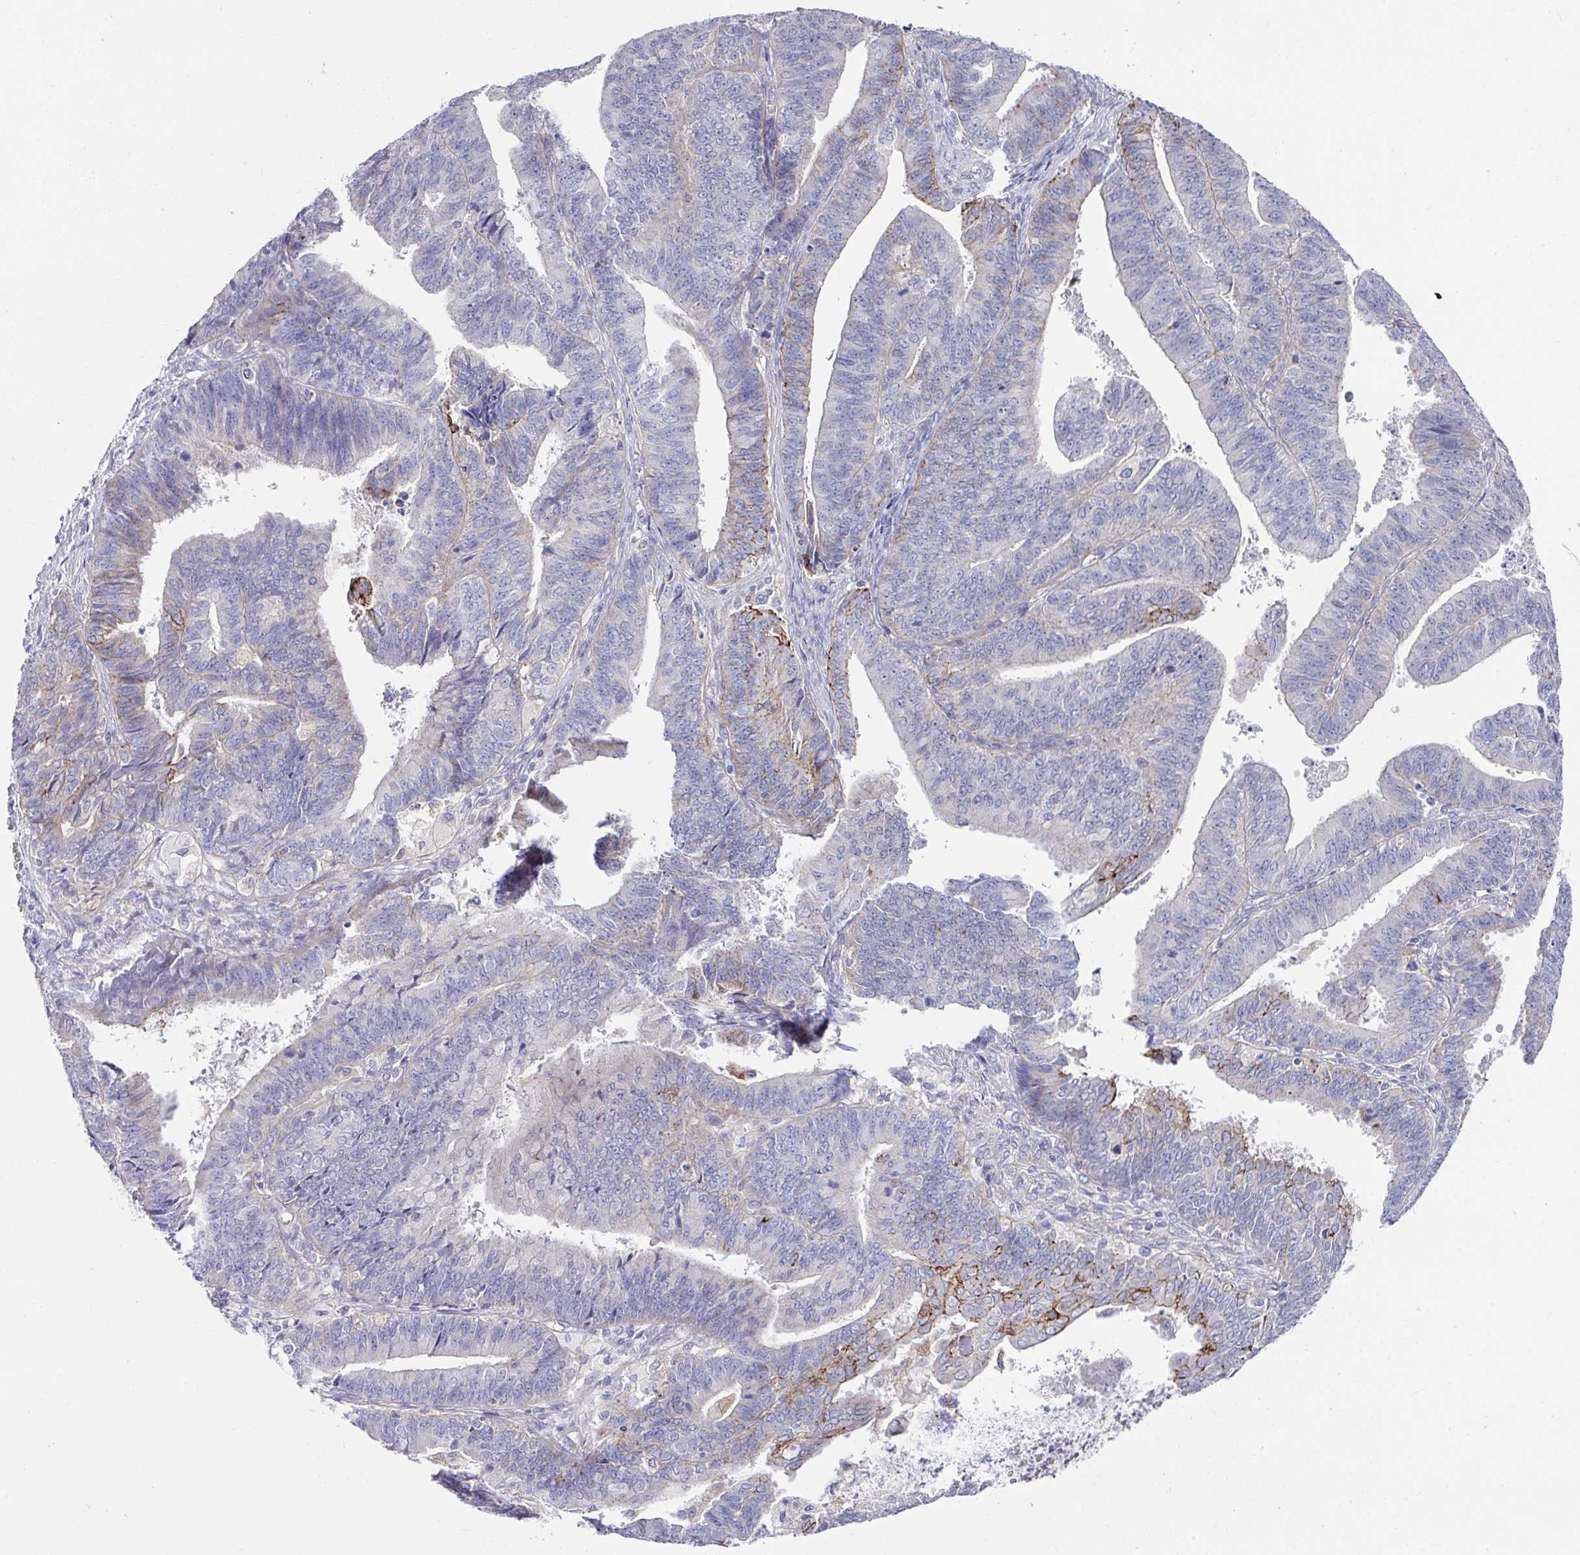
{"staining": {"intensity": "strong", "quantity": "<25%", "location": "cytoplasmic/membranous"}, "tissue": "endometrial cancer", "cell_type": "Tumor cells", "image_type": "cancer", "snomed": [{"axis": "morphology", "description": "Adenocarcinoma, NOS"}, {"axis": "topography", "description": "Endometrium"}], "caption": "IHC micrograph of neoplastic tissue: endometrial adenocarcinoma stained using immunohistochemistry shows medium levels of strong protein expression localized specifically in the cytoplasmic/membranous of tumor cells, appearing as a cytoplasmic/membranous brown color.", "gene": "CLDN1", "patient": {"sex": "female", "age": 73}}